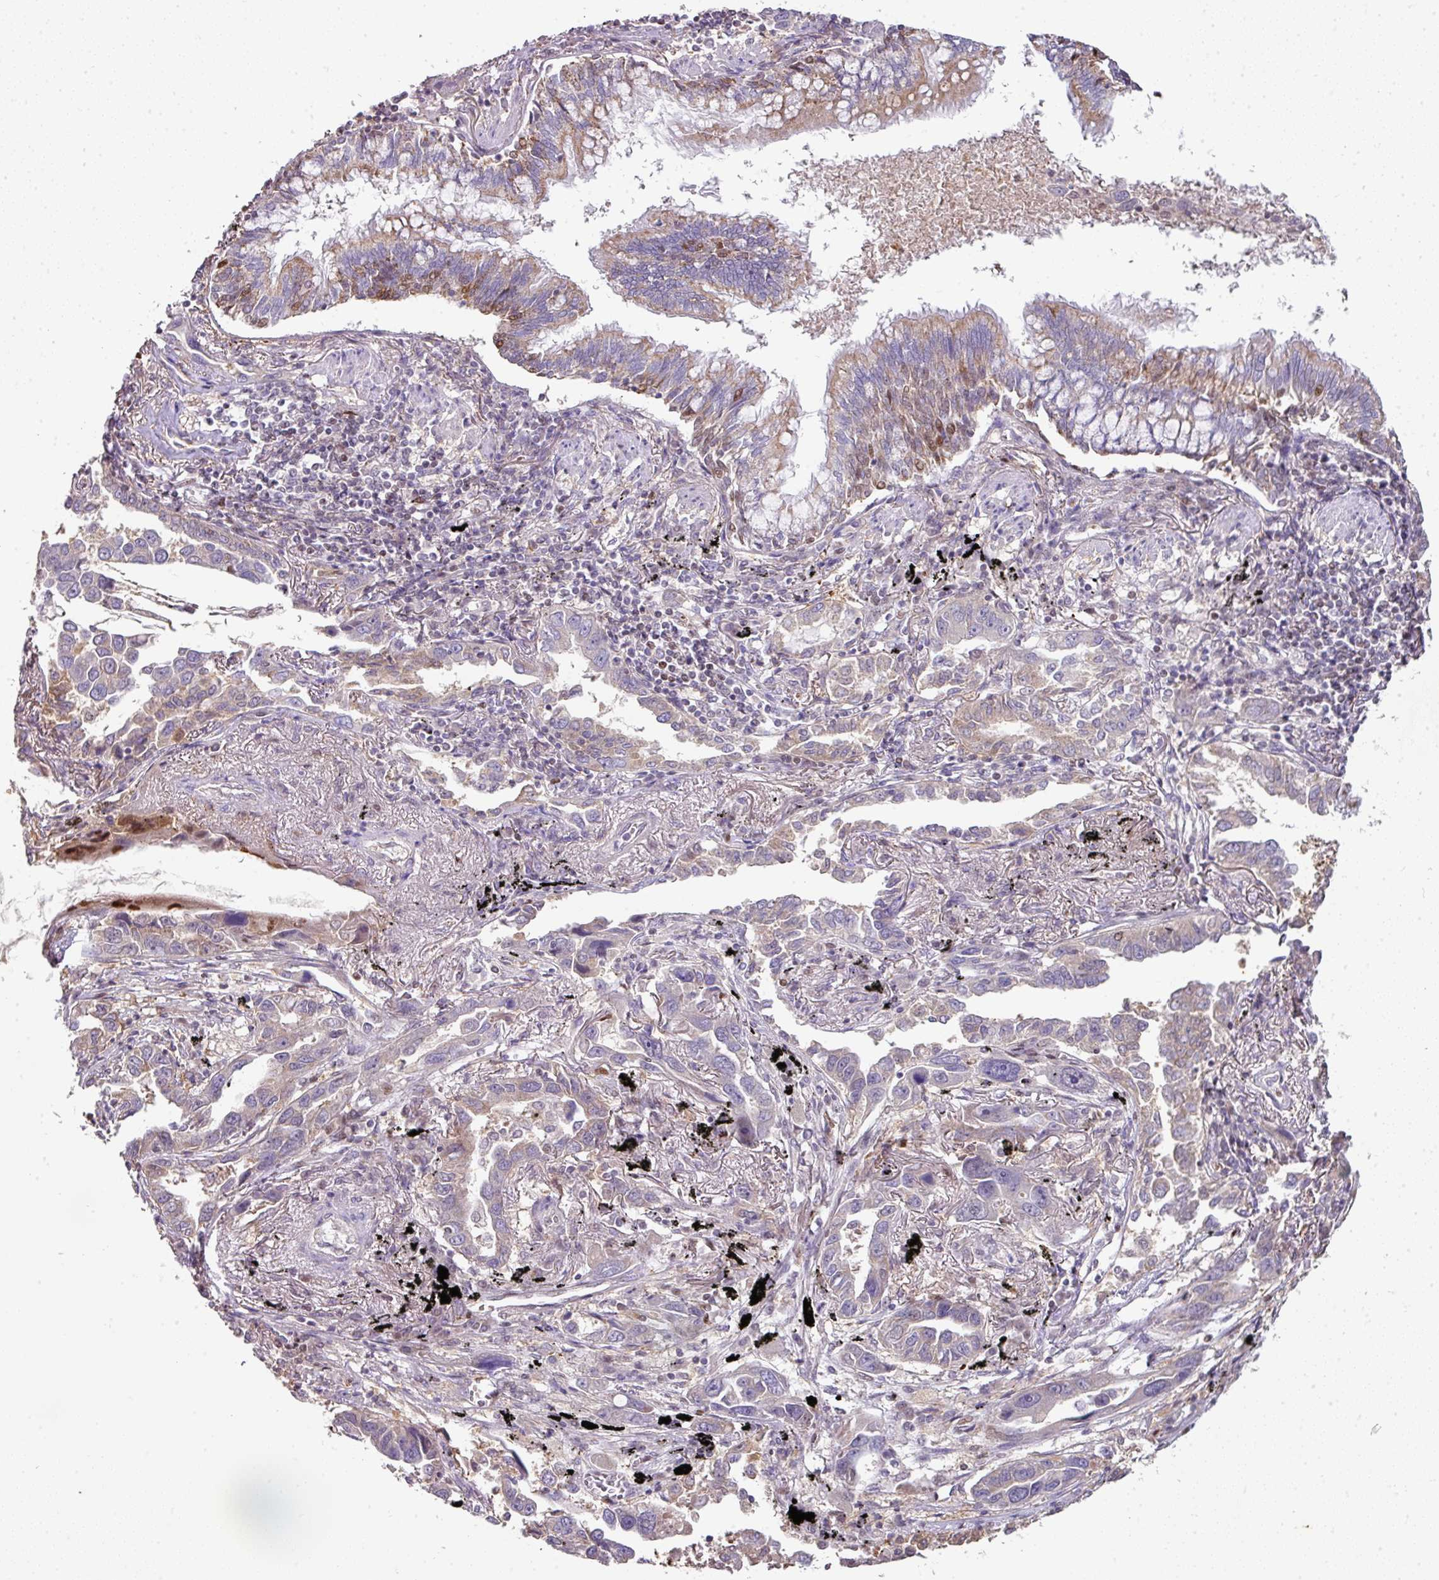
{"staining": {"intensity": "negative", "quantity": "none", "location": "none"}, "tissue": "lung cancer", "cell_type": "Tumor cells", "image_type": "cancer", "snomed": [{"axis": "morphology", "description": "Adenocarcinoma, NOS"}, {"axis": "topography", "description": "Lung"}], "caption": "Tumor cells show no significant protein expression in adenocarcinoma (lung).", "gene": "ANKRD18A", "patient": {"sex": "male", "age": 67}}